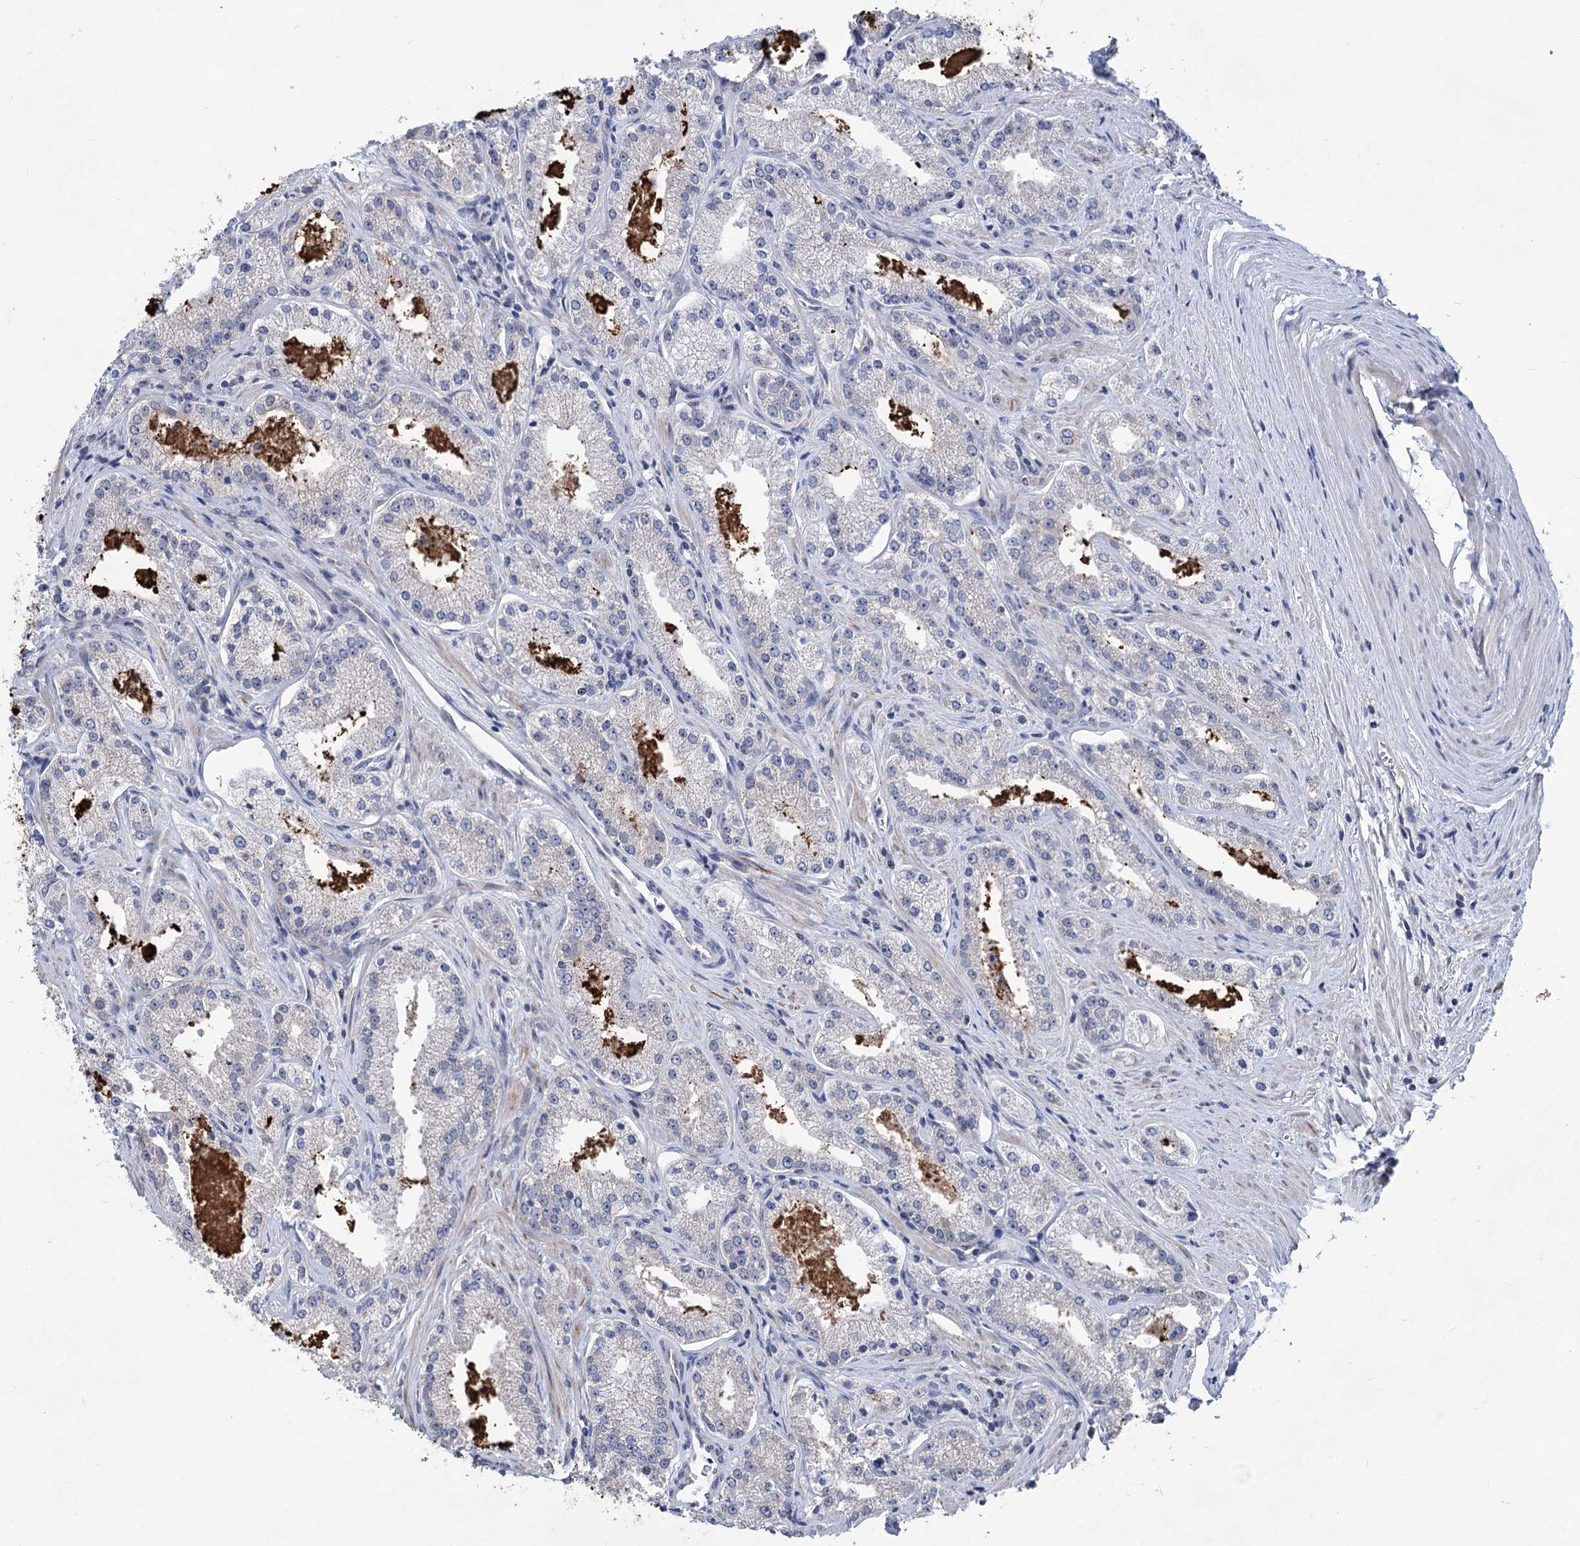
{"staining": {"intensity": "negative", "quantity": "none", "location": "none"}, "tissue": "prostate cancer", "cell_type": "Tumor cells", "image_type": "cancer", "snomed": [{"axis": "morphology", "description": "Adenocarcinoma, Low grade"}, {"axis": "topography", "description": "Prostate"}], "caption": "Tumor cells are negative for brown protein staining in prostate cancer (adenocarcinoma (low-grade)).", "gene": "TTC17", "patient": {"sex": "male", "age": 69}}